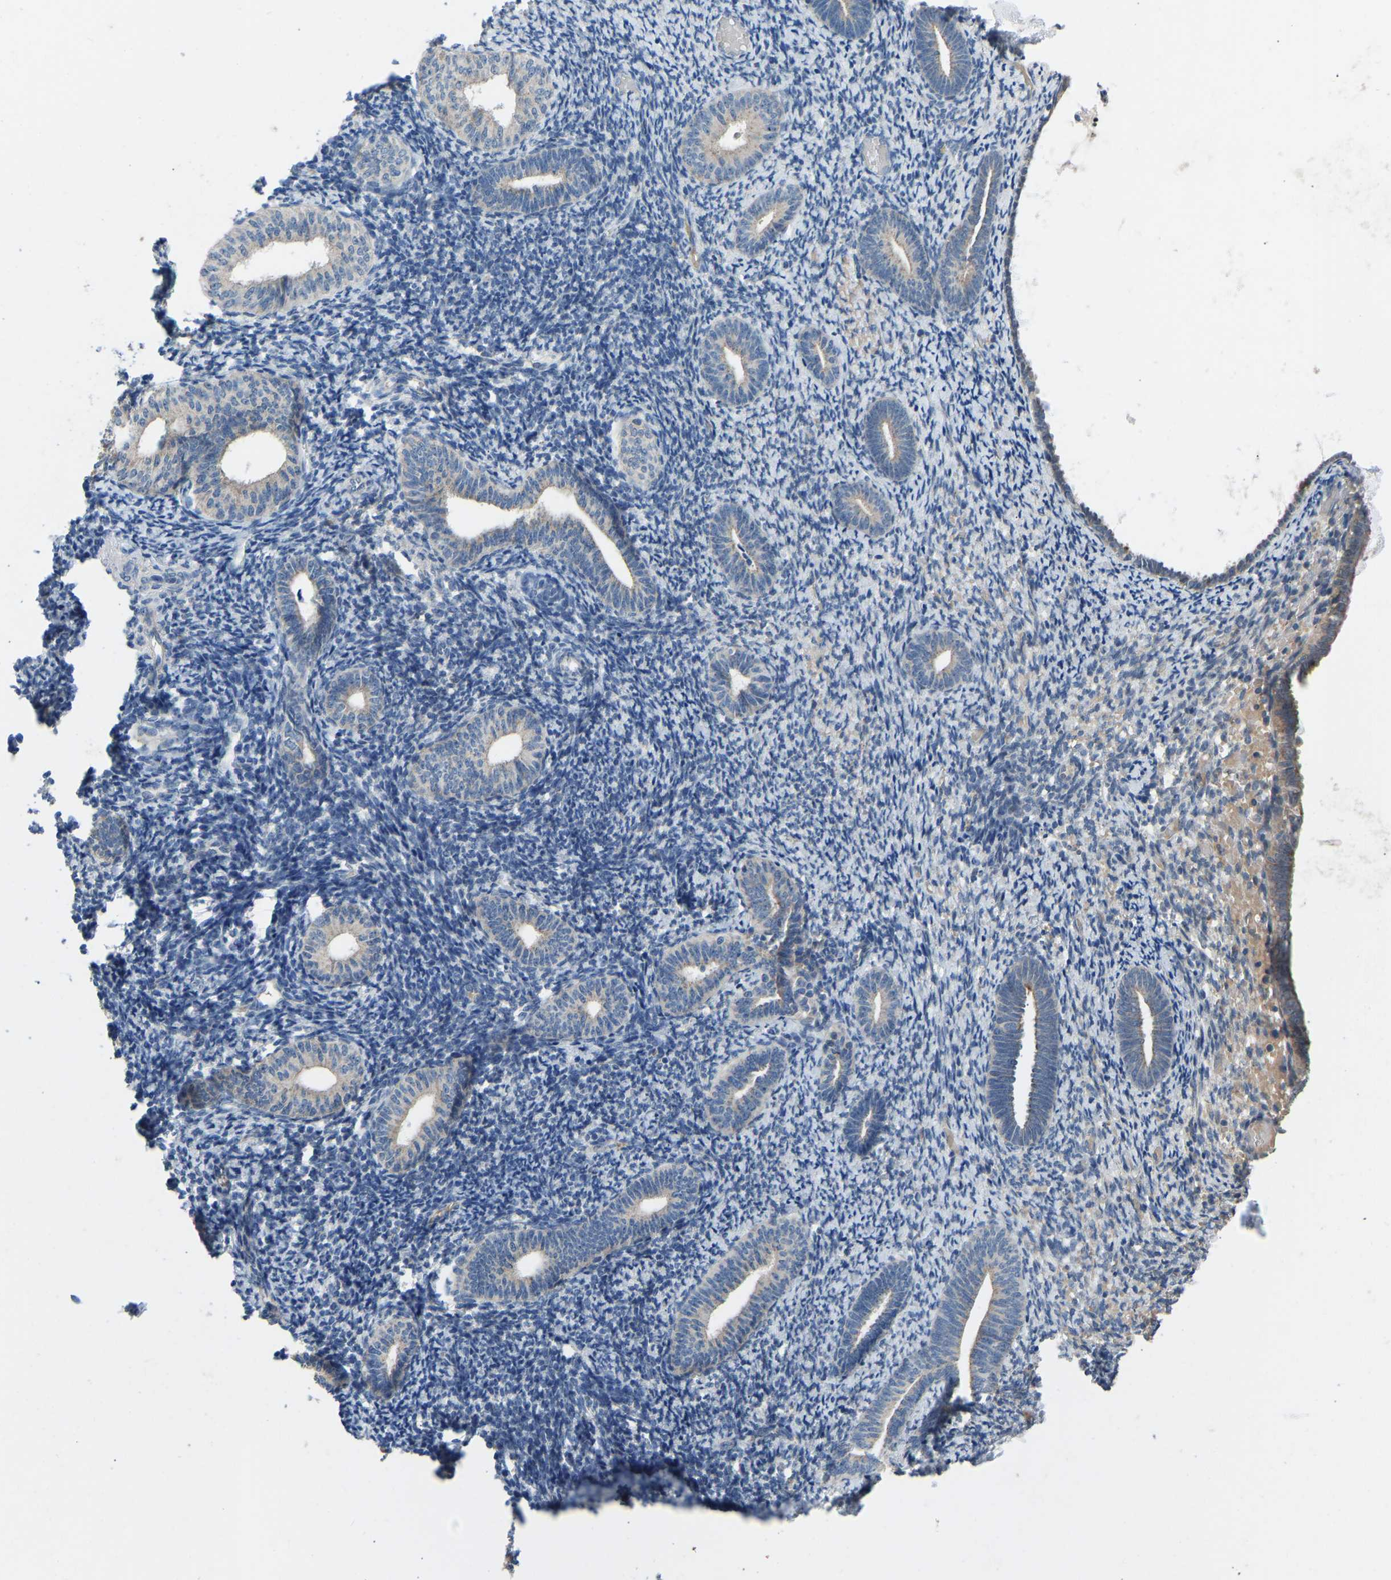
{"staining": {"intensity": "negative", "quantity": "none", "location": "none"}, "tissue": "endometrium", "cell_type": "Cells in endometrial stroma", "image_type": "normal", "snomed": [{"axis": "morphology", "description": "Normal tissue, NOS"}, {"axis": "topography", "description": "Endometrium"}], "caption": "This is a image of immunohistochemistry staining of benign endometrium, which shows no staining in cells in endometrial stroma.", "gene": "CDK2AP1", "patient": {"sex": "female", "age": 66}}